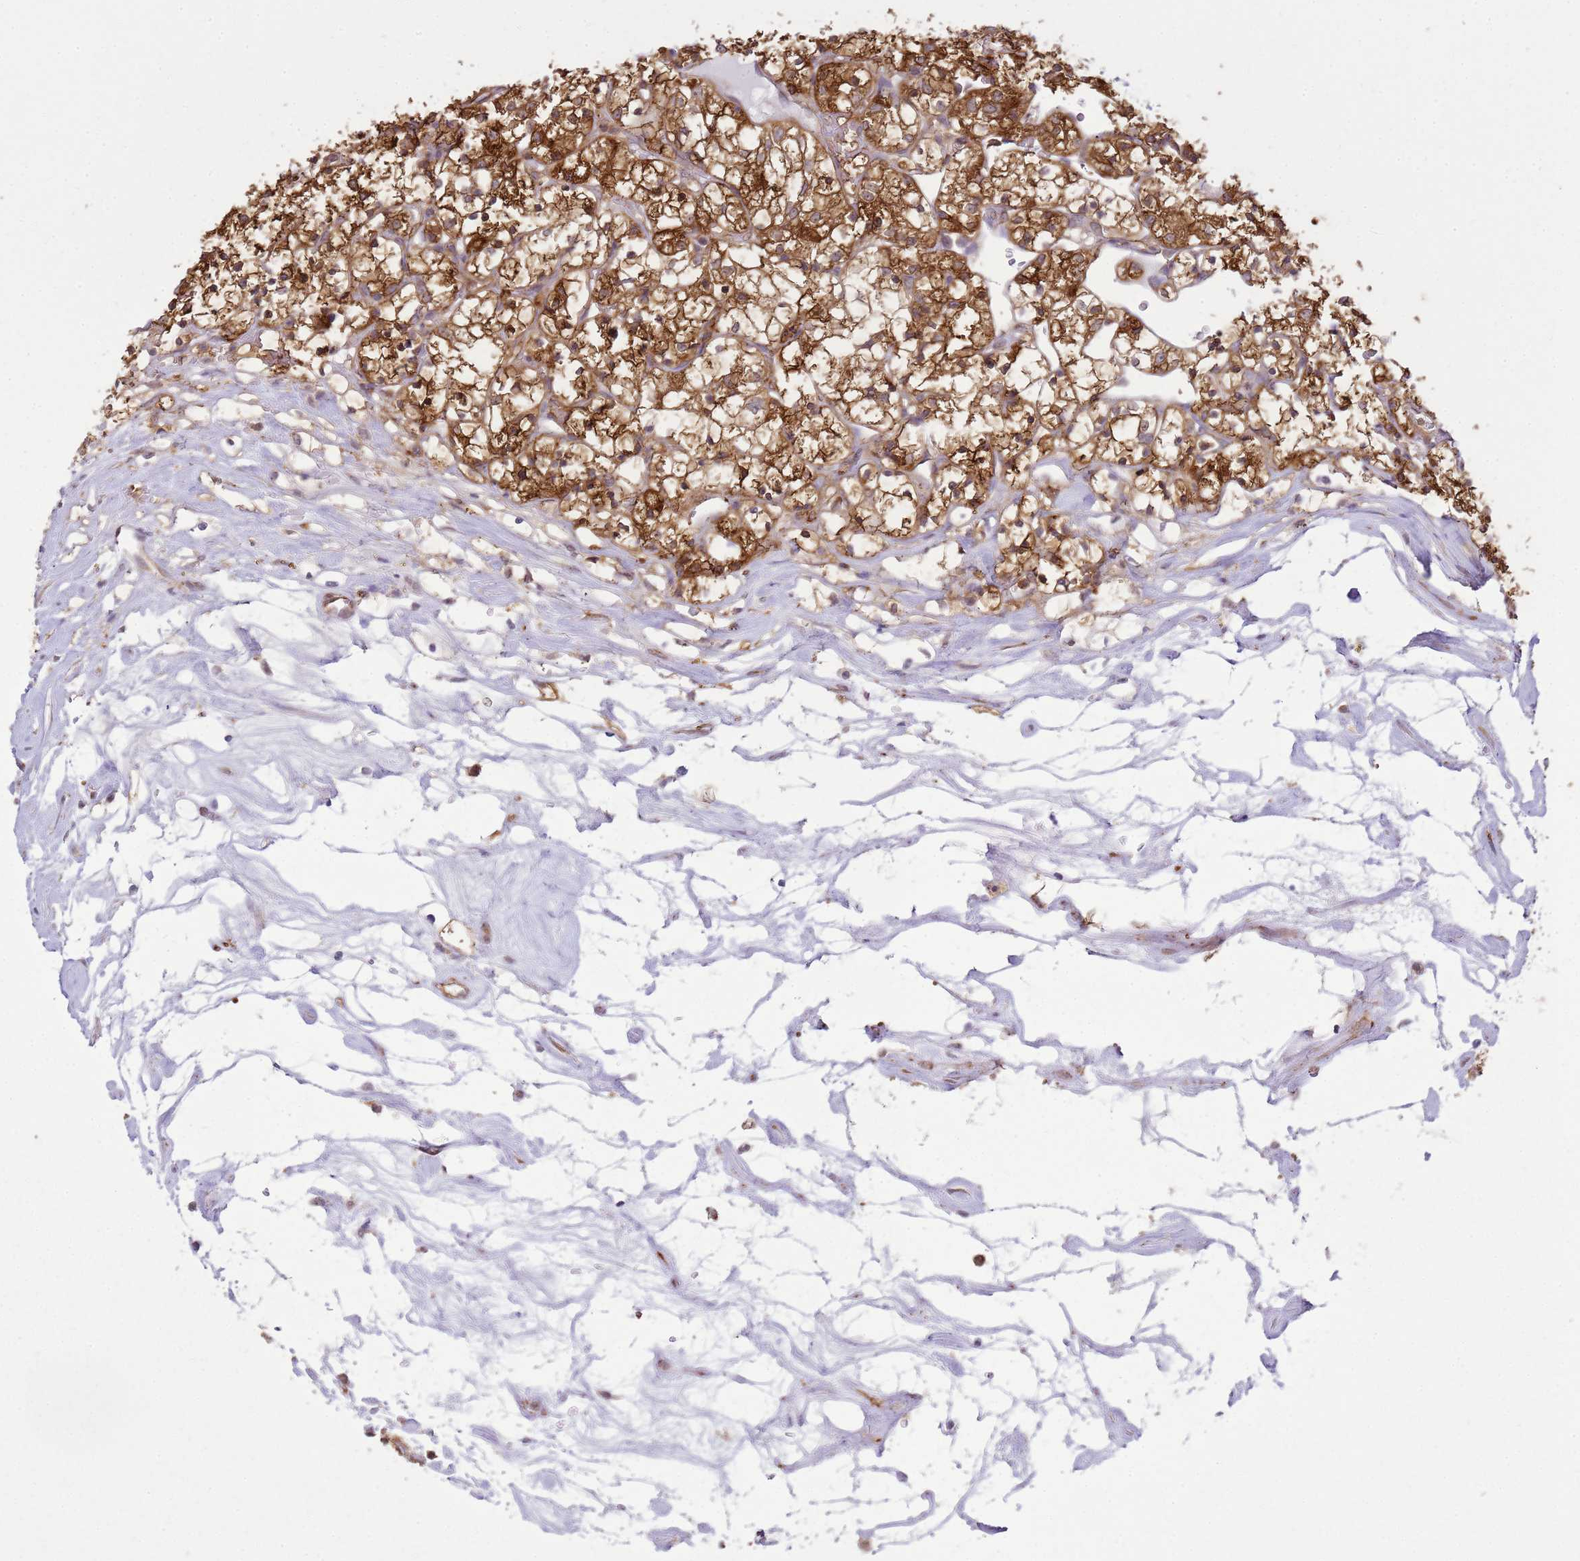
{"staining": {"intensity": "strong", "quantity": ">75%", "location": "cytoplasmic/membranous"}, "tissue": "renal cancer", "cell_type": "Tumor cells", "image_type": "cancer", "snomed": [{"axis": "morphology", "description": "Adenocarcinoma, NOS"}, {"axis": "topography", "description": "Kidney"}], "caption": "There is high levels of strong cytoplasmic/membranous positivity in tumor cells of renal adenocarcinoma, as demonstrated by immunohistochemical staining (brown color).", "gene": "GABRE", "patient": {"sex": "female", "age": 69}}